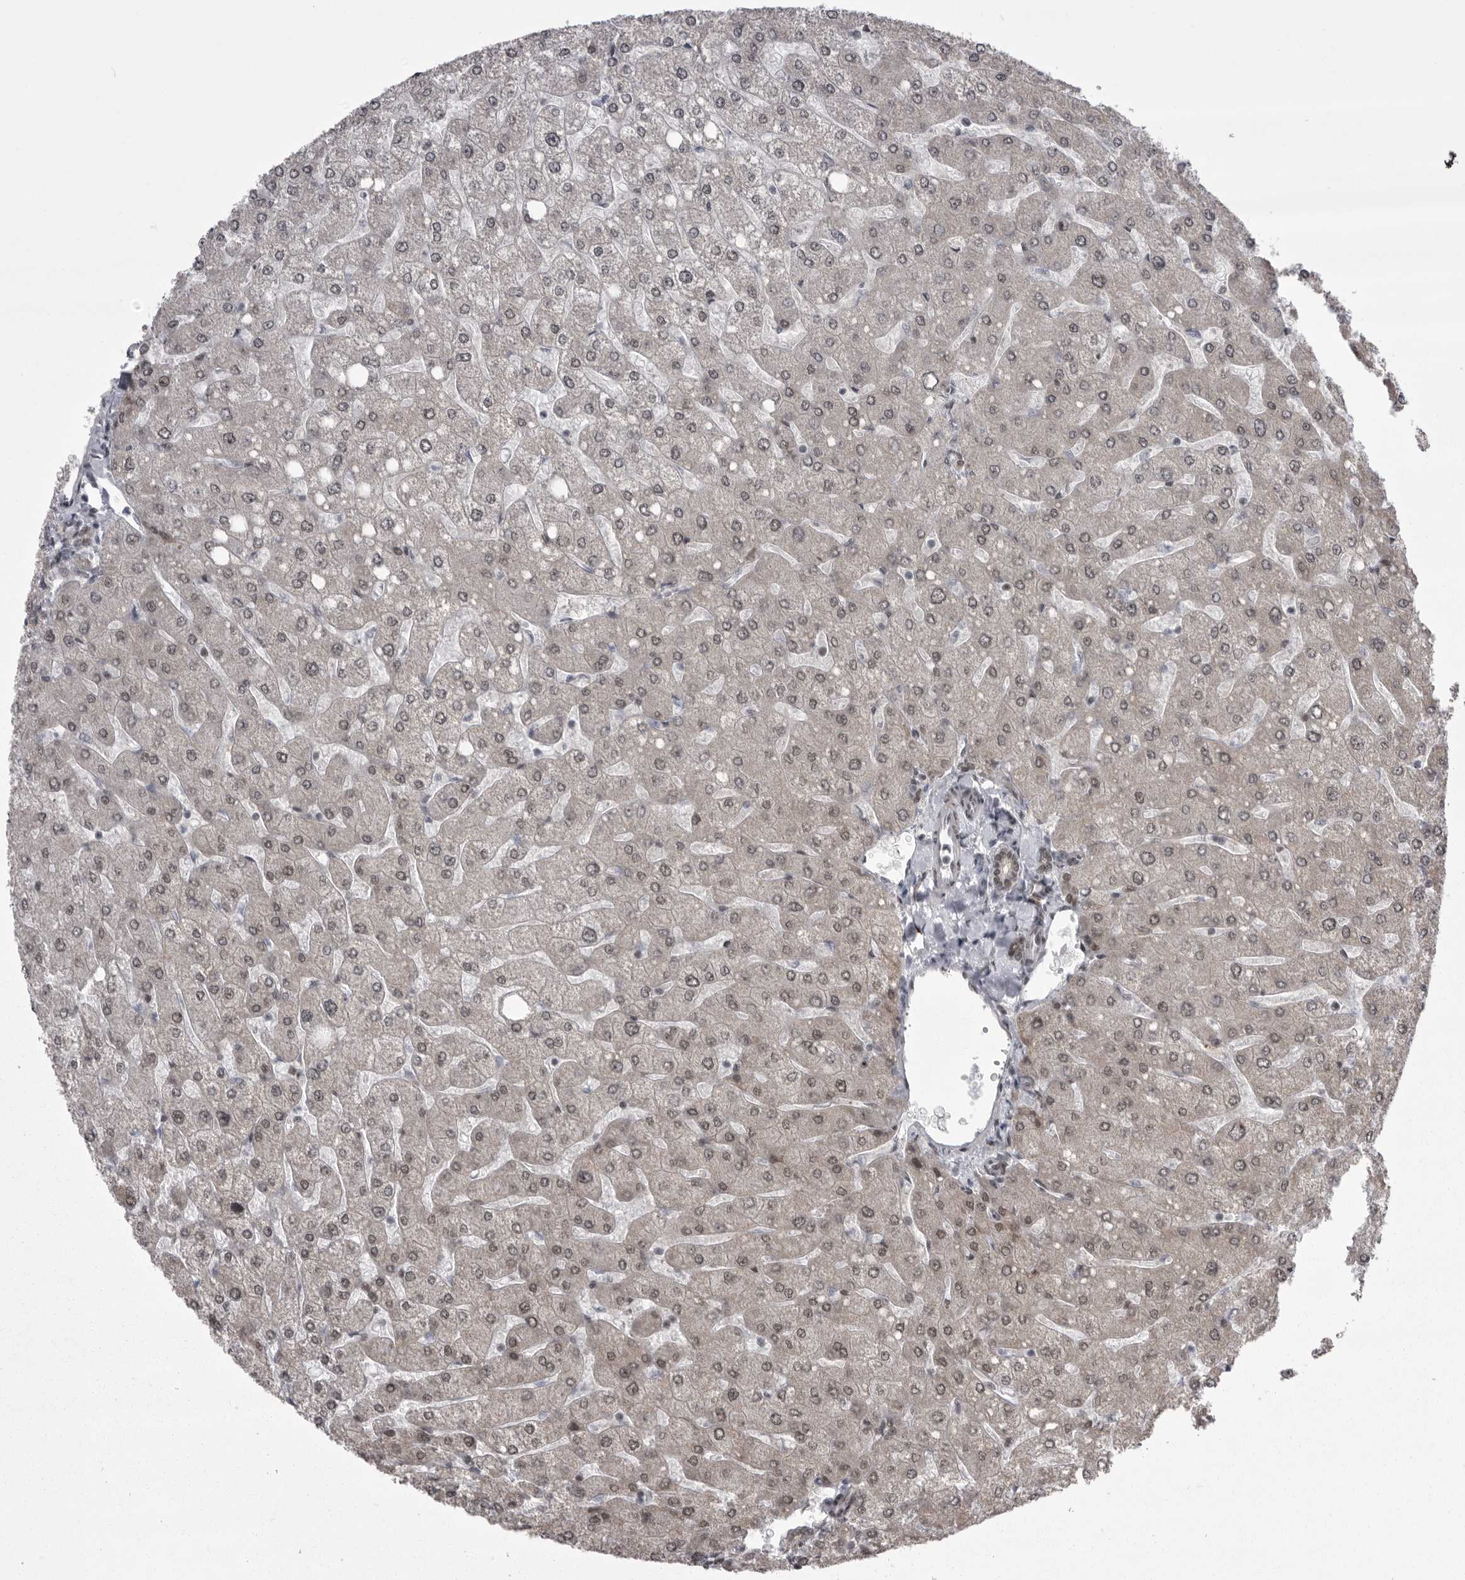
{"staining": {"intensity": "weak", "quantity": ">75%", "location": "nuclear"}, "tissue": "liver", "cell_type": "Cholangiocytes", "image_type": "normal", "snomed": [{"axis": "morphology", "description": "Normal tissue, NOS"}, {"axis": "topography", "description": "Liver"}], "caption": "Immunohistochemical staining of benign human liver shows weak nuclear protein positivity in approximately >75% of cholangiocytes.", "gene": "MEPCE", "patient": {"sex": "male", "age": 55}}